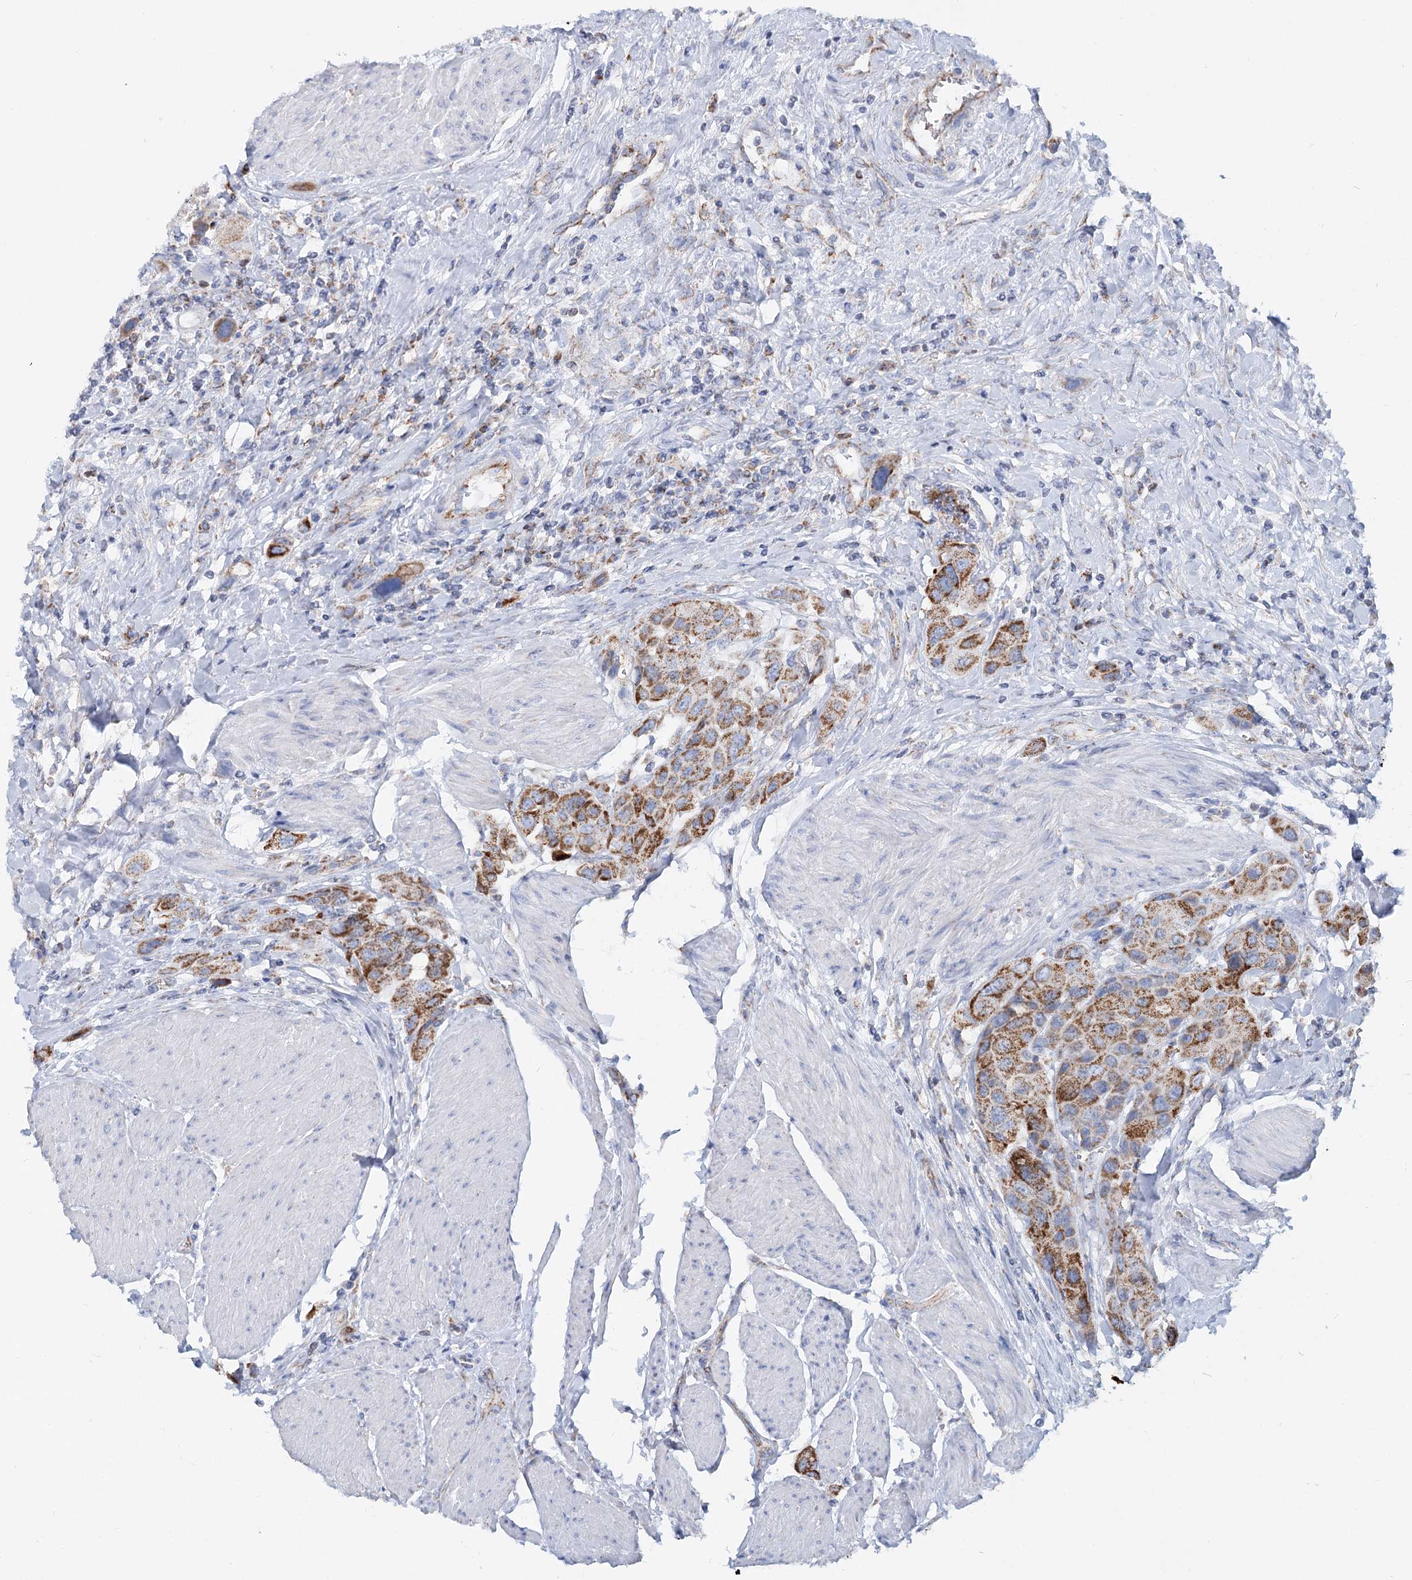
{"staining": {"intensity": "moderate", "quantity": ">75%", "location": "cytoplasmic/membranous"}, "tissue": "urothelial cancer", "cell_type": "Tumor cells", "image_type": "cancer", "snomed": [{"axis": "morphology", "description": "Urothelial carcinoma, High grade"}, {"axis": "topography", "description": "Urinary bladder"}], "caption": "Urothelial cancer stained with immunohistochemistry shows moderate cytoplasmic/membranous staining in approximately >75% of tumor cells.", "gene": "MCCC2", "patient": {"sex": "male", "age": 50}}